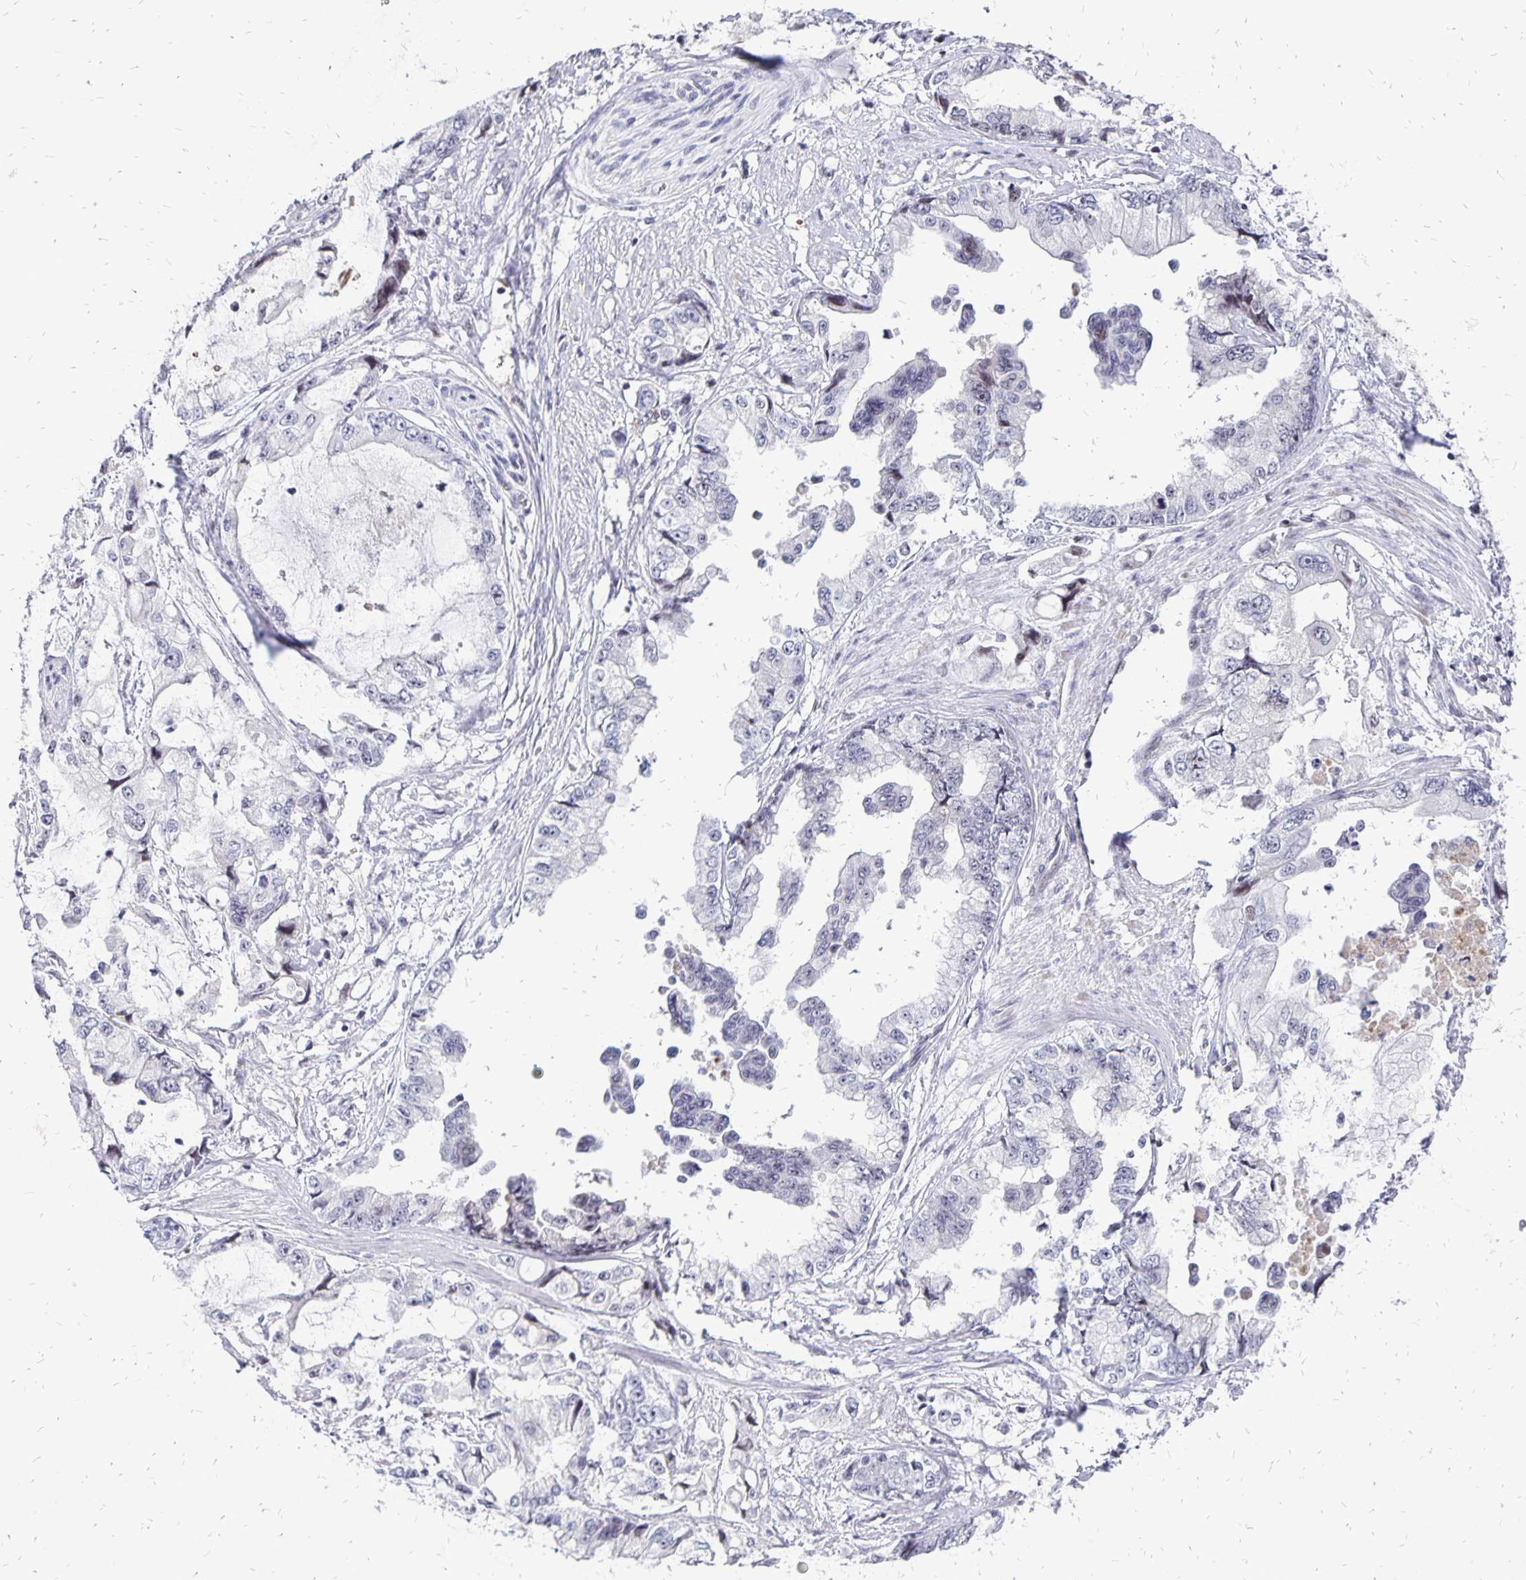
{"staining": {"intensity": "negative", "quantity": "none", "location": "none"}, "tissue": "stomach cancer", "cell_type": "Tumor cells", "image_type": "cancer", "snomed": [{"axis": "morphology", "description": "Adenocarcinoma, NOS"}, {"axis": "topography", "description": "Pancreas"}, {"axis": "topography", "description": "Stomach, upper"}, {"axis": "topography", "description": "Stomach"}], "caption": "This is an IHC micrograph of human stomach adenocarcinoma. There is no staining in tumor cells.", "gene": "DCK", "patient": {"sex": "male", "age": 77}}